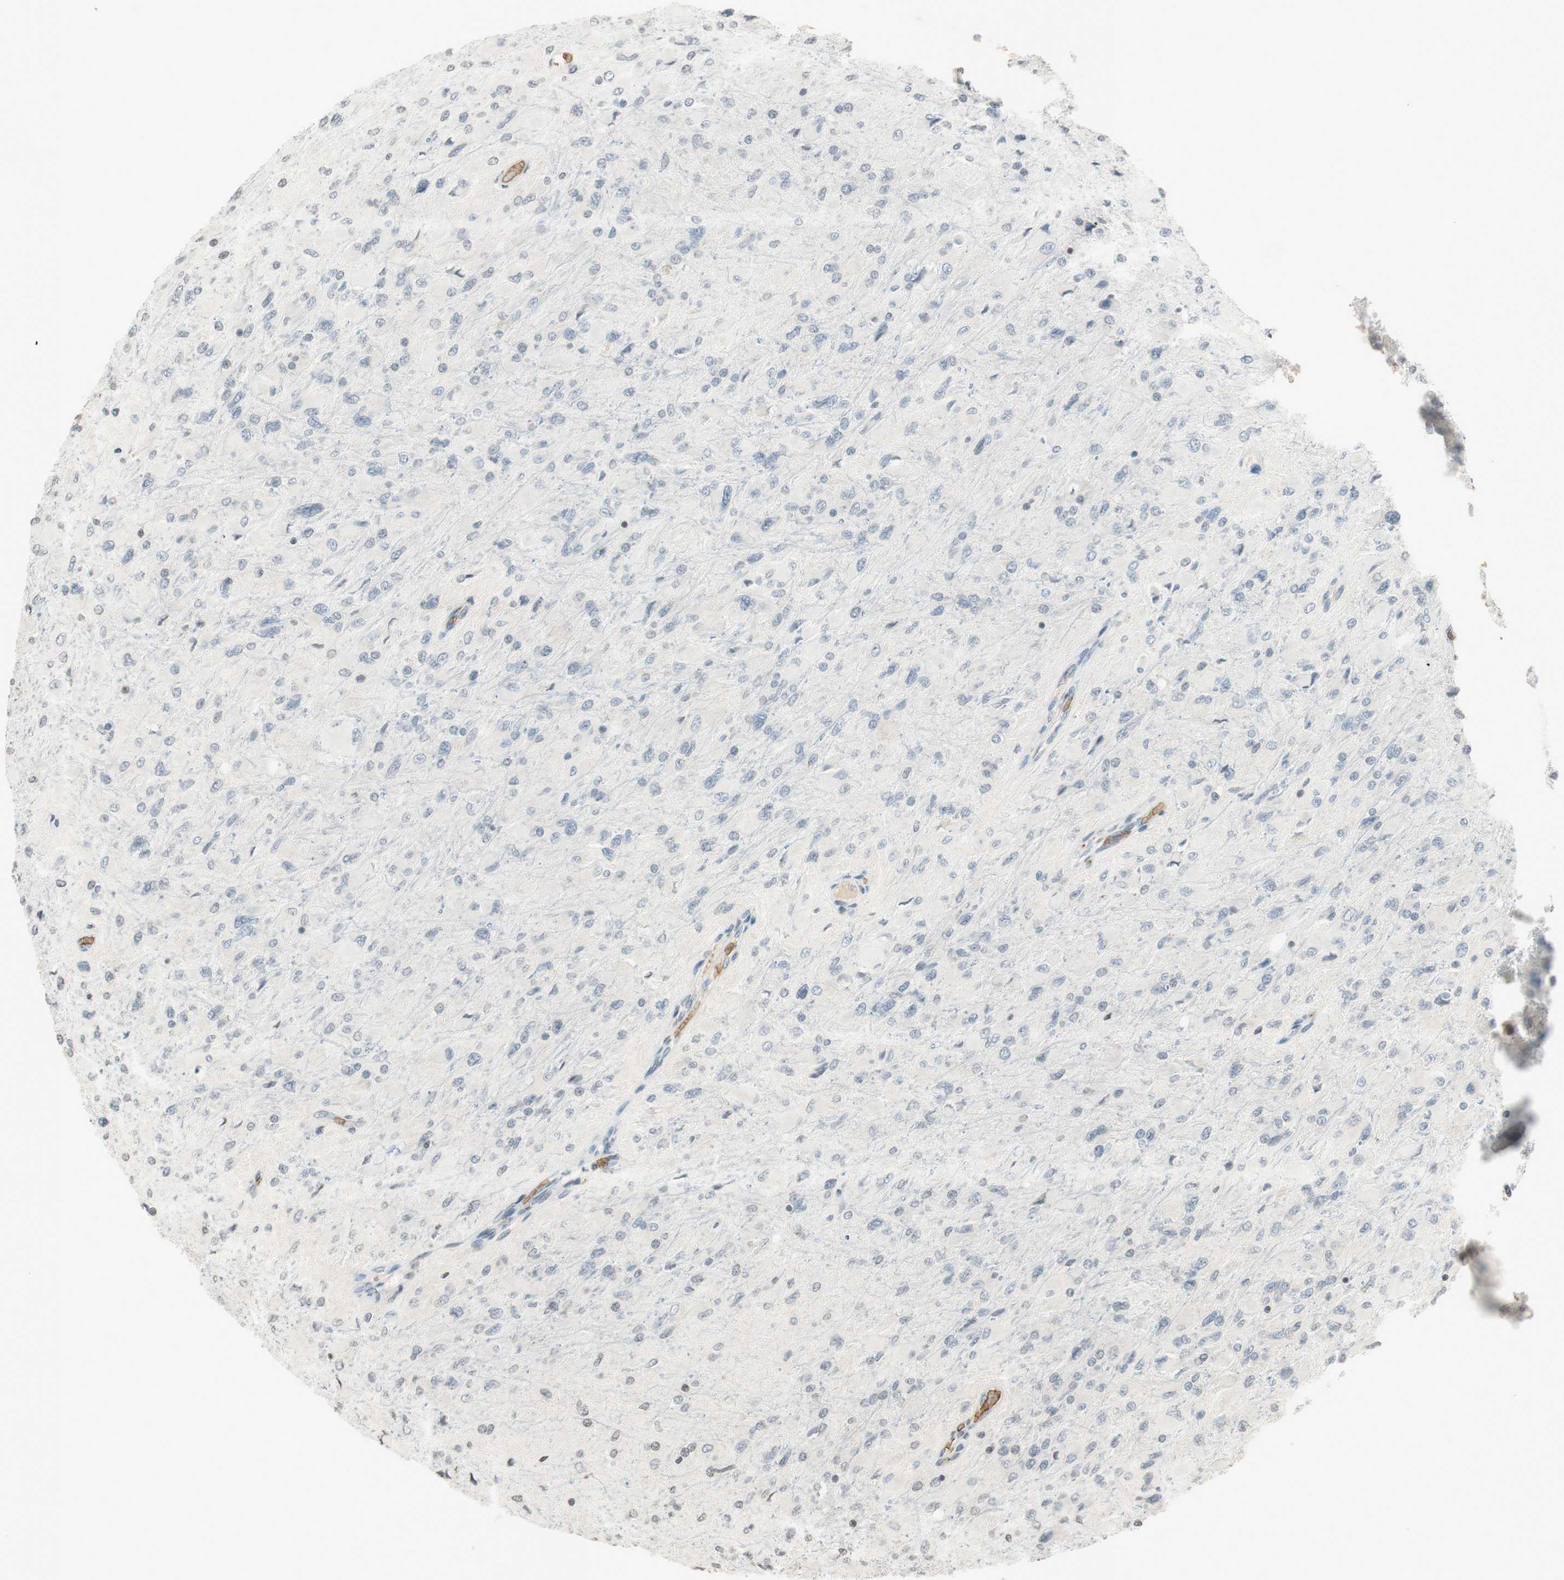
{"staining": {"intensity": "negative", "quantity": "none", "location": "none"}, "tissue": "glioma", "cell_type": "Tumor cells", "image_type": "cancer", "snomed": [{"axis": "morphology", "description": "Glioma, malignant, High grade"}, {"axis": "topography", "description": "Cerebral cortex"}], "caption": "An immunohistochemistry image of glioma is shown. There is no staining in tumor cells of glioma.", "gene": "GYPC", "patient": {"sex": "female", "age": 36}}